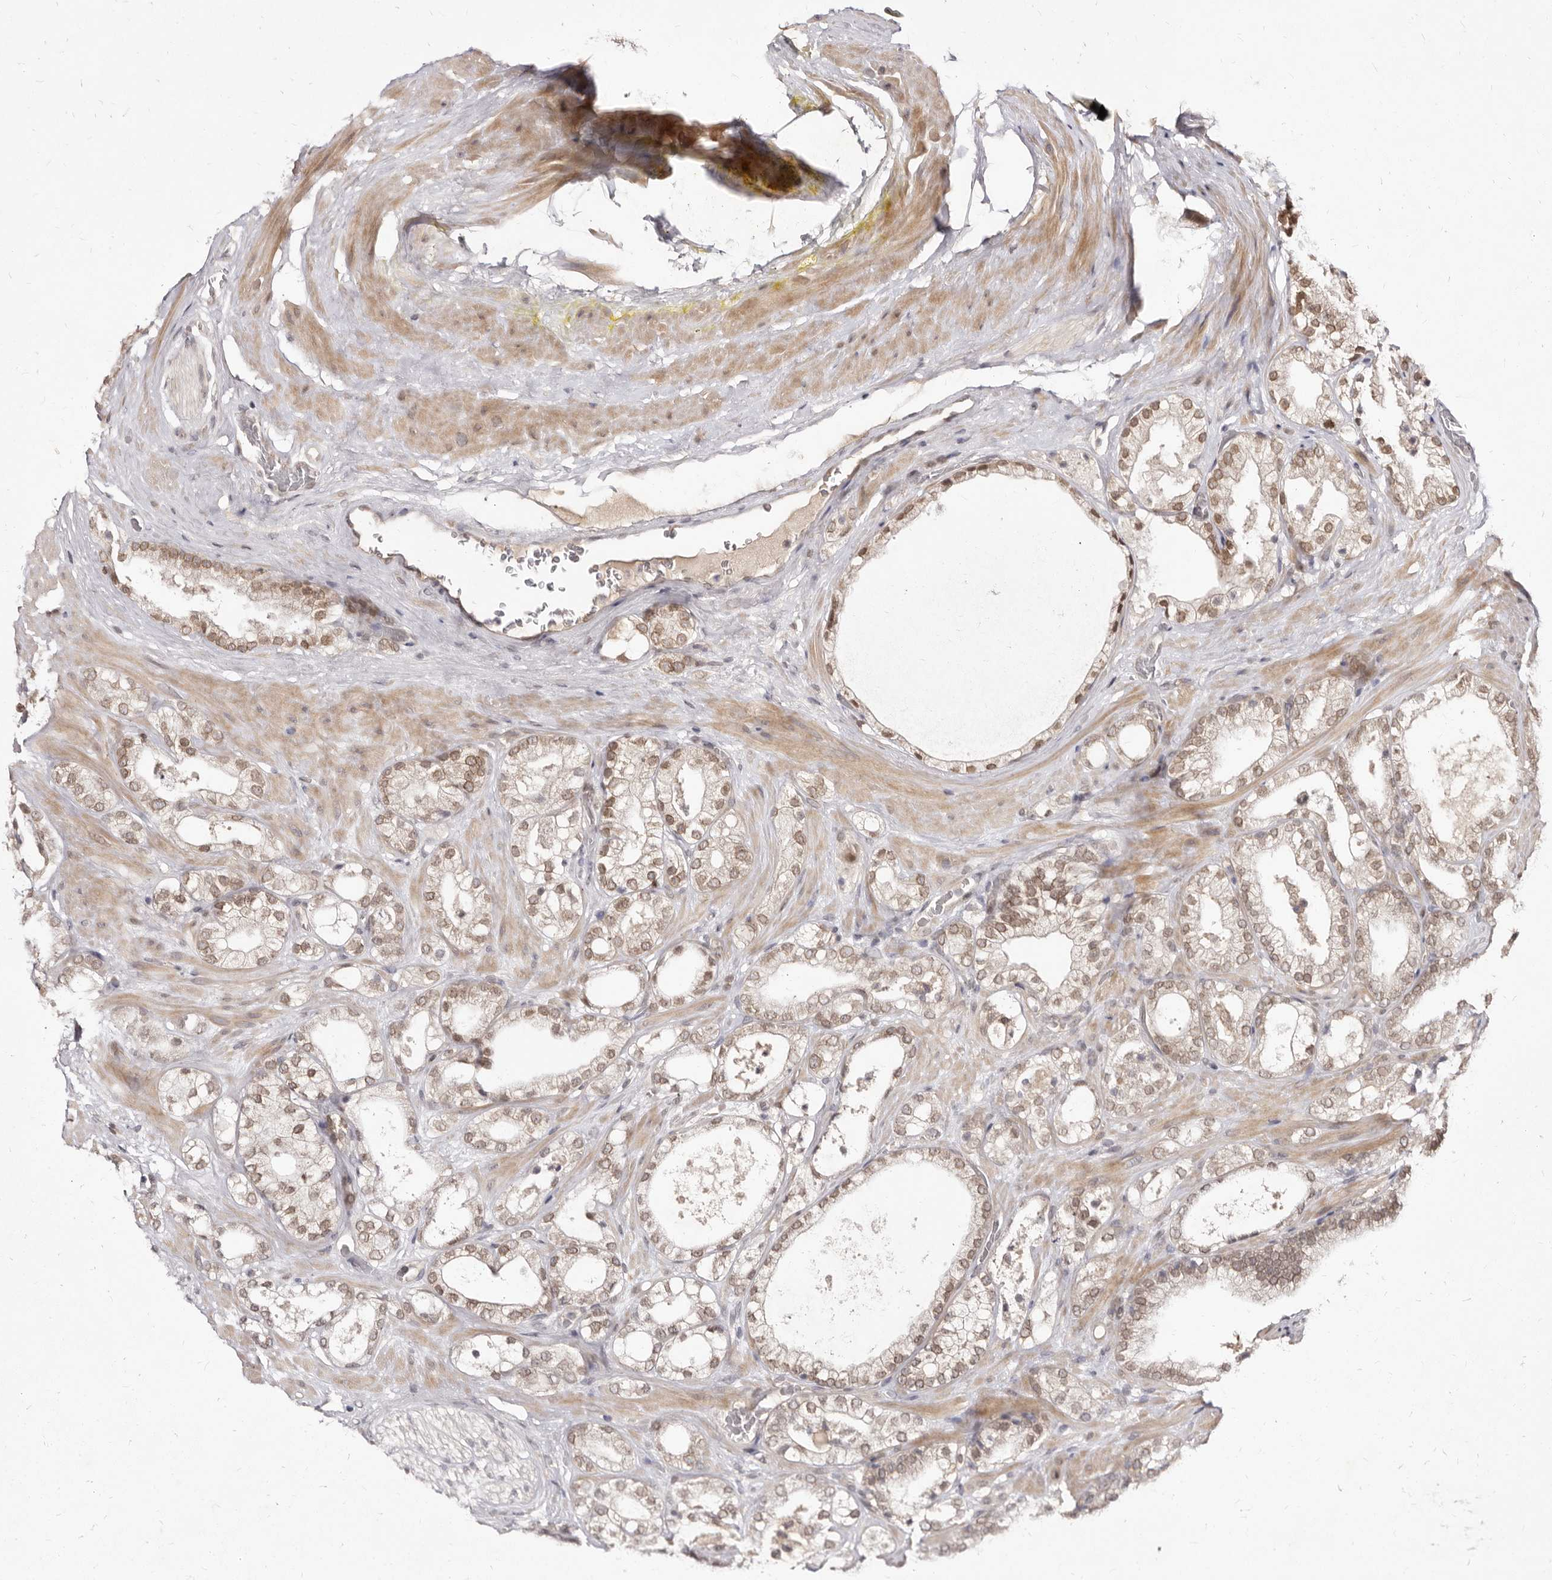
{"staining": {"intensity": "moderate", "quantity": ">75%", "location": "nuclear"}, "tissue": "prostate cancer", "cell_type": "Tumor cells", "image_type": "cancer", "snomed": [{"axis": "morphology", "description": "Adenocarcinoma, High grade"}, {"axis": "topography", "description": "Prostate"}], "caption": "Moderate nuclear expression is present in about >75% of tumor cells in prostate cancer. The protein is stained brown, and the nuclei are stained in blue (DAB (3,3'-diaminobenzidine) IHC with brightfield microscopy, high magnification).", "gene": "LCORL", "patient": {"sex": "male", "age": 58}}